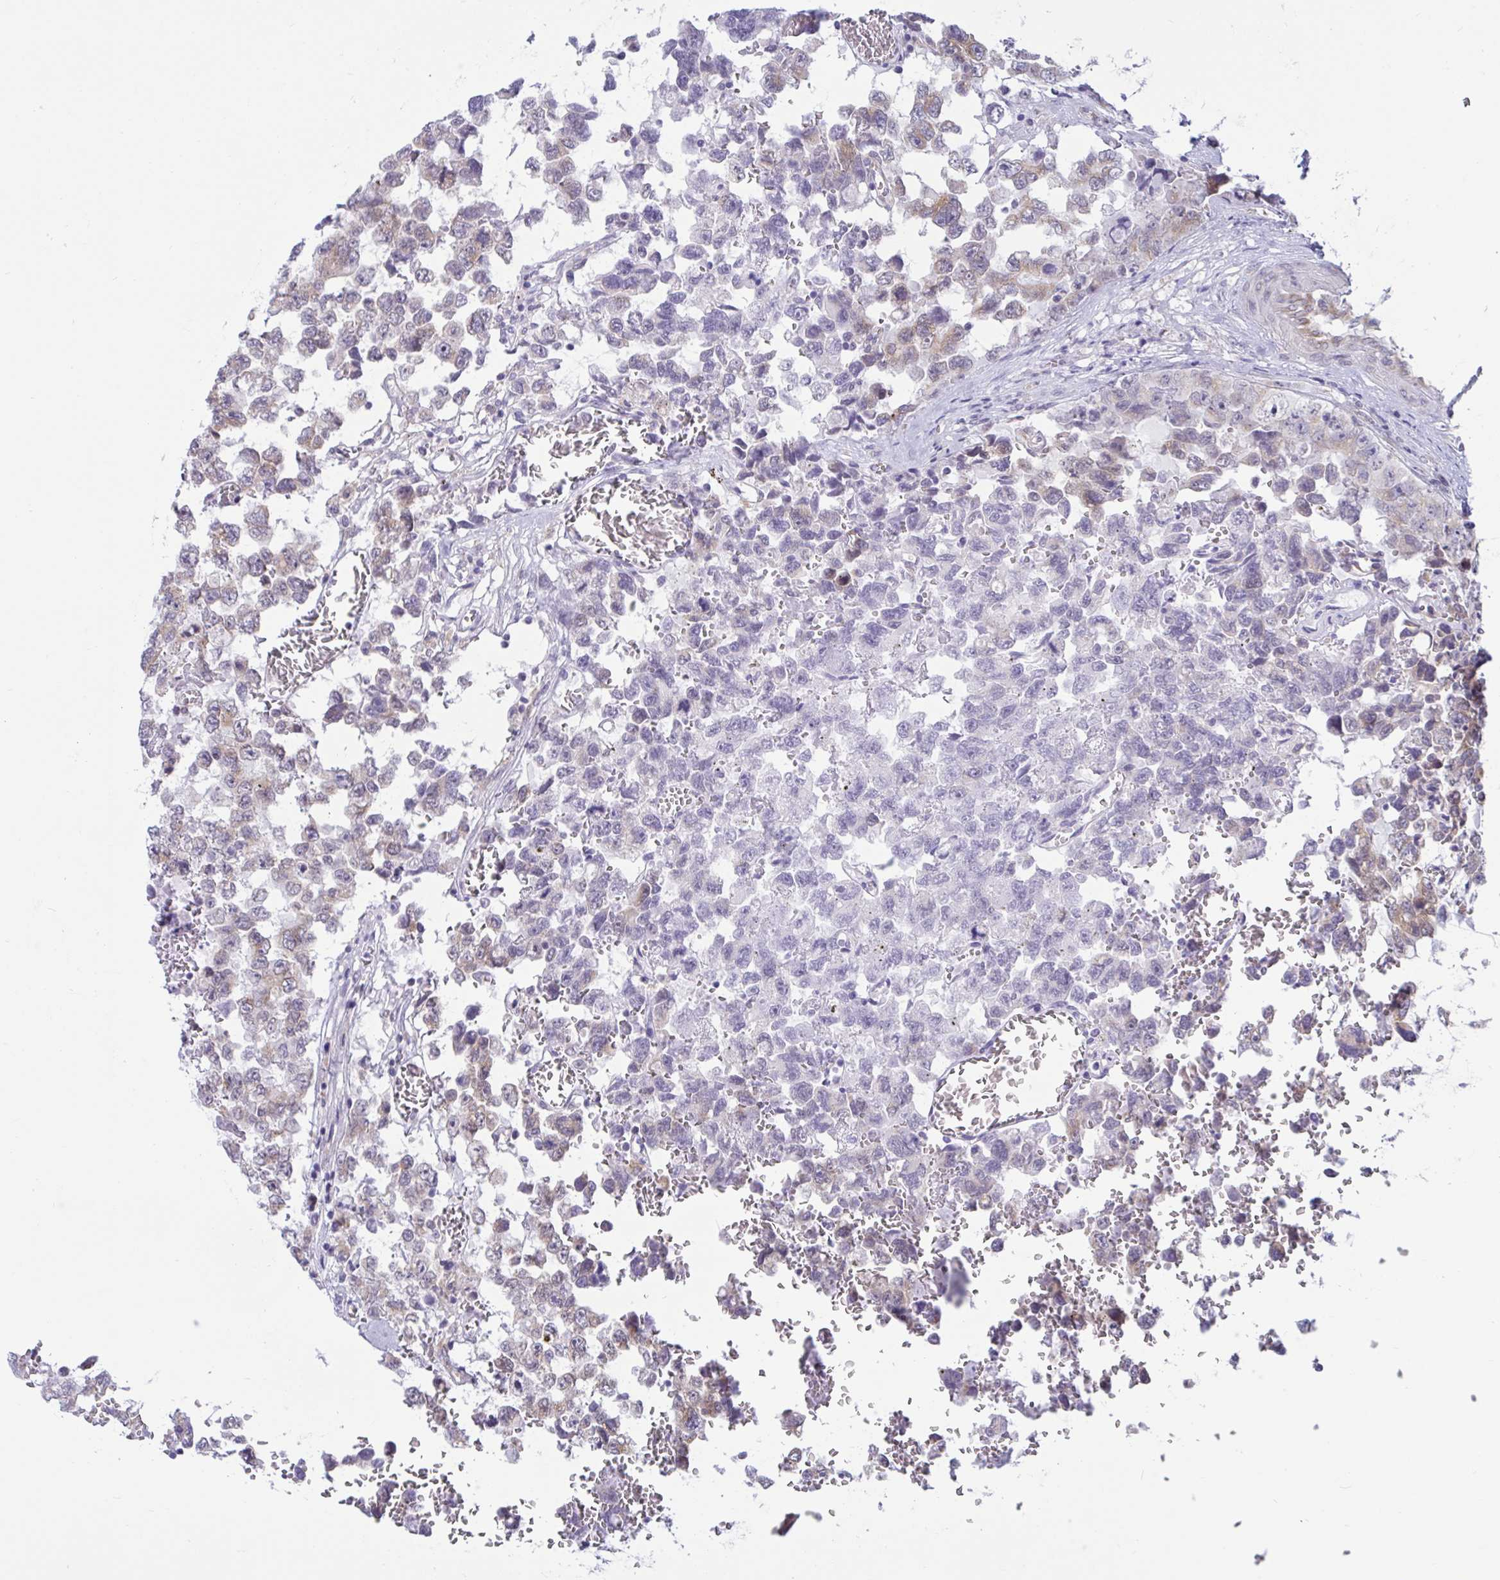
{"staining": {"intensity": "weak", "quantity": "25%-75%", "location": "cytoplasmic/membranous"}, "tissue": "testis cancer", "cell_type": "Tumor cells", "image_type": "cancer", "snomed": [{"axis": "morphology", "description": "Carcinoma, Embryonal, NOS"}, {"axis": "topography", "description": "Testis"}], "caption": "About 25%-75% of tumor cells in testis embryonal carcinoma demonstrate weak cytoplasmic/membranous protein expression as visualized by brown immunohistochemical staining.", "gene": "CAMLG", "patient": {"sex": "male", "age": 18}}